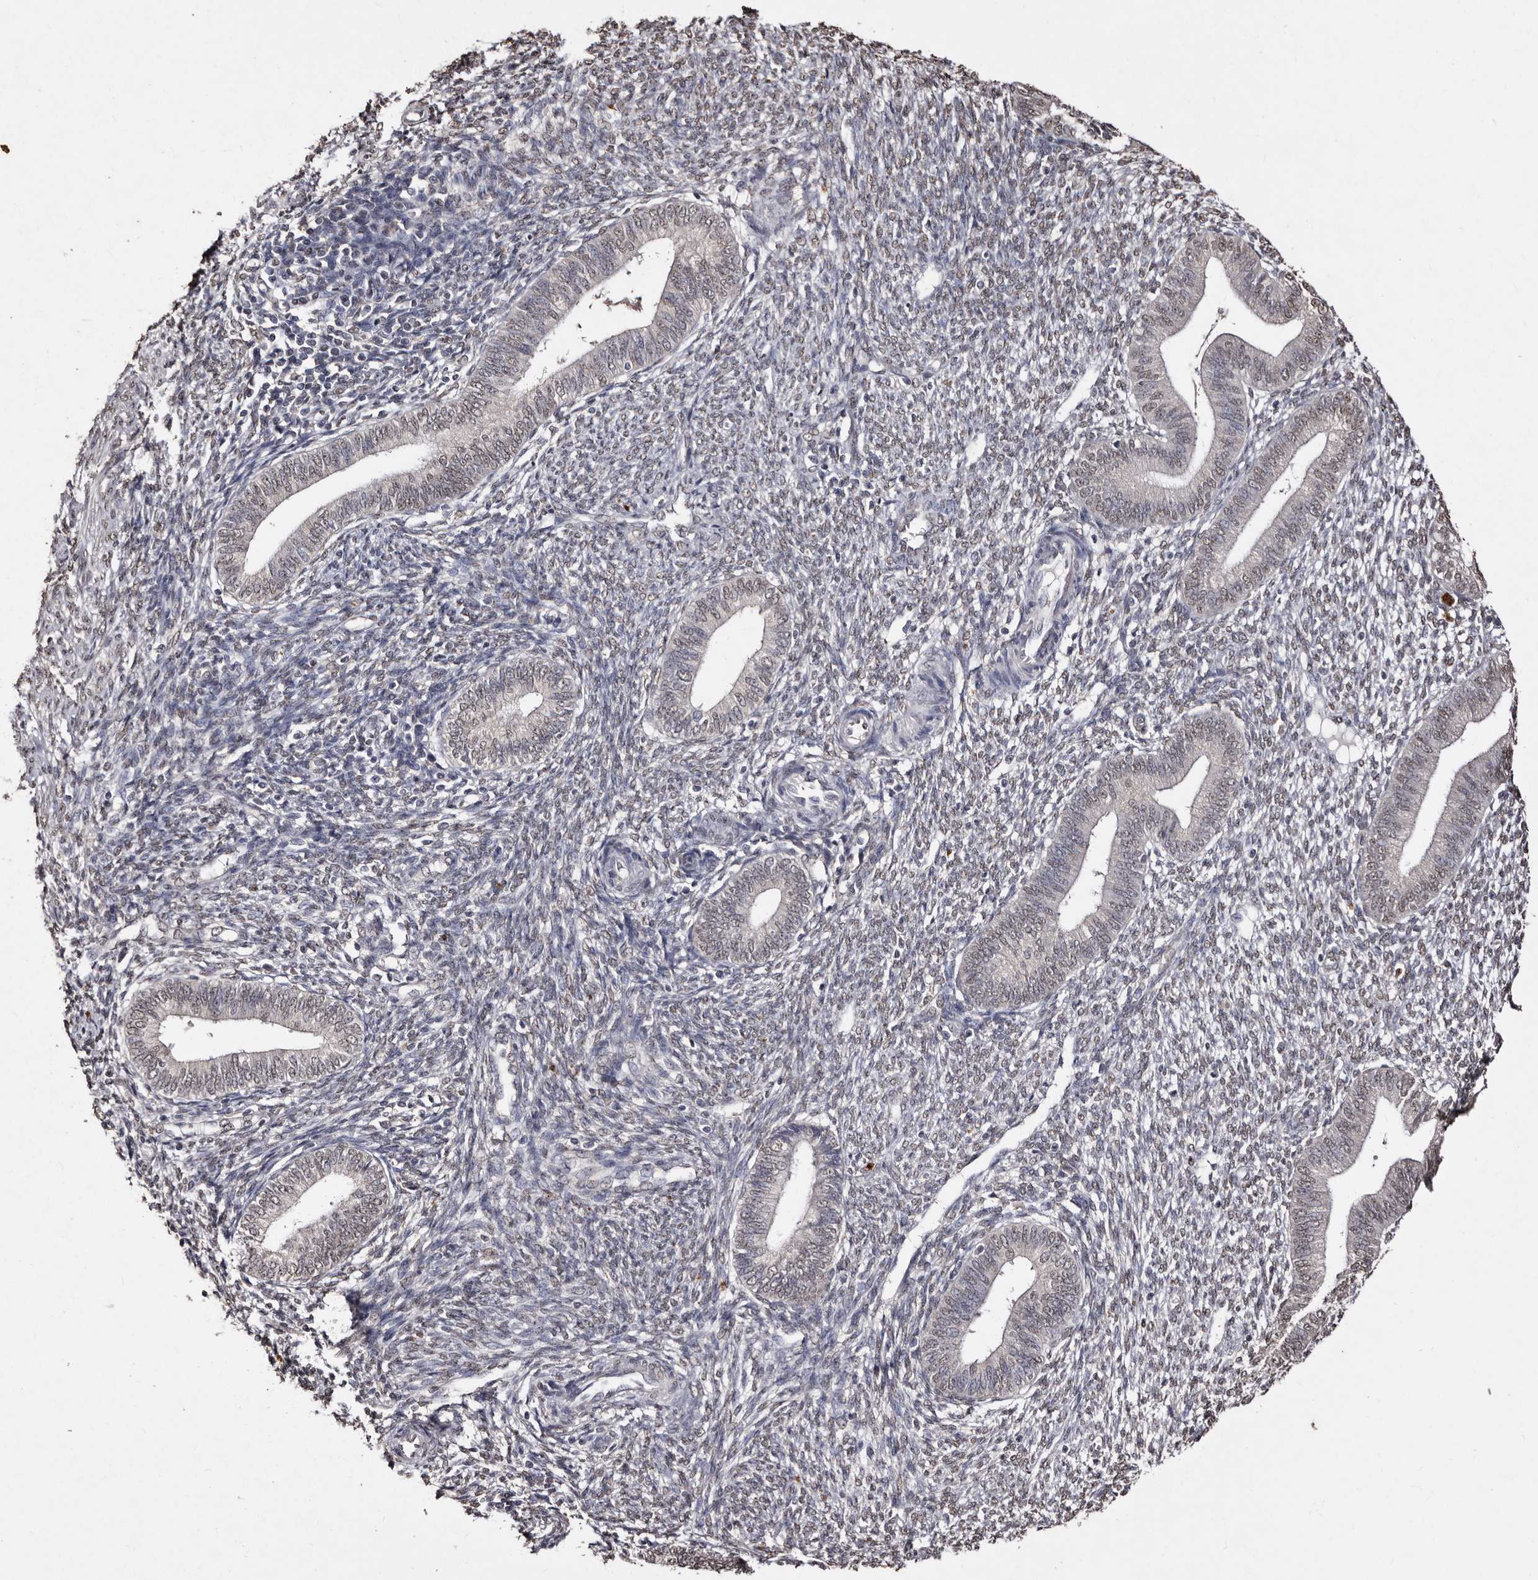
{"staining": {"intensity": "moderate", "quantity": "<25%", "location": "nuclear"}, "tissue": "endometrium", "cell_type": "Cells in endometrial stroma", "image_type": "normal", "snomed": [{"axis": "morphology", "description": "Normal tissue, NOS"}, {"axis": "topography", "description": "Endometrium"}], "caption": "Endometrium stained for a protein (brown) displays moderate nuclear positive staining in approximately <25% of cells in endometrial stroma.", "gene": "ERBB4", "patient": {"sex": "female", "age": 46}}